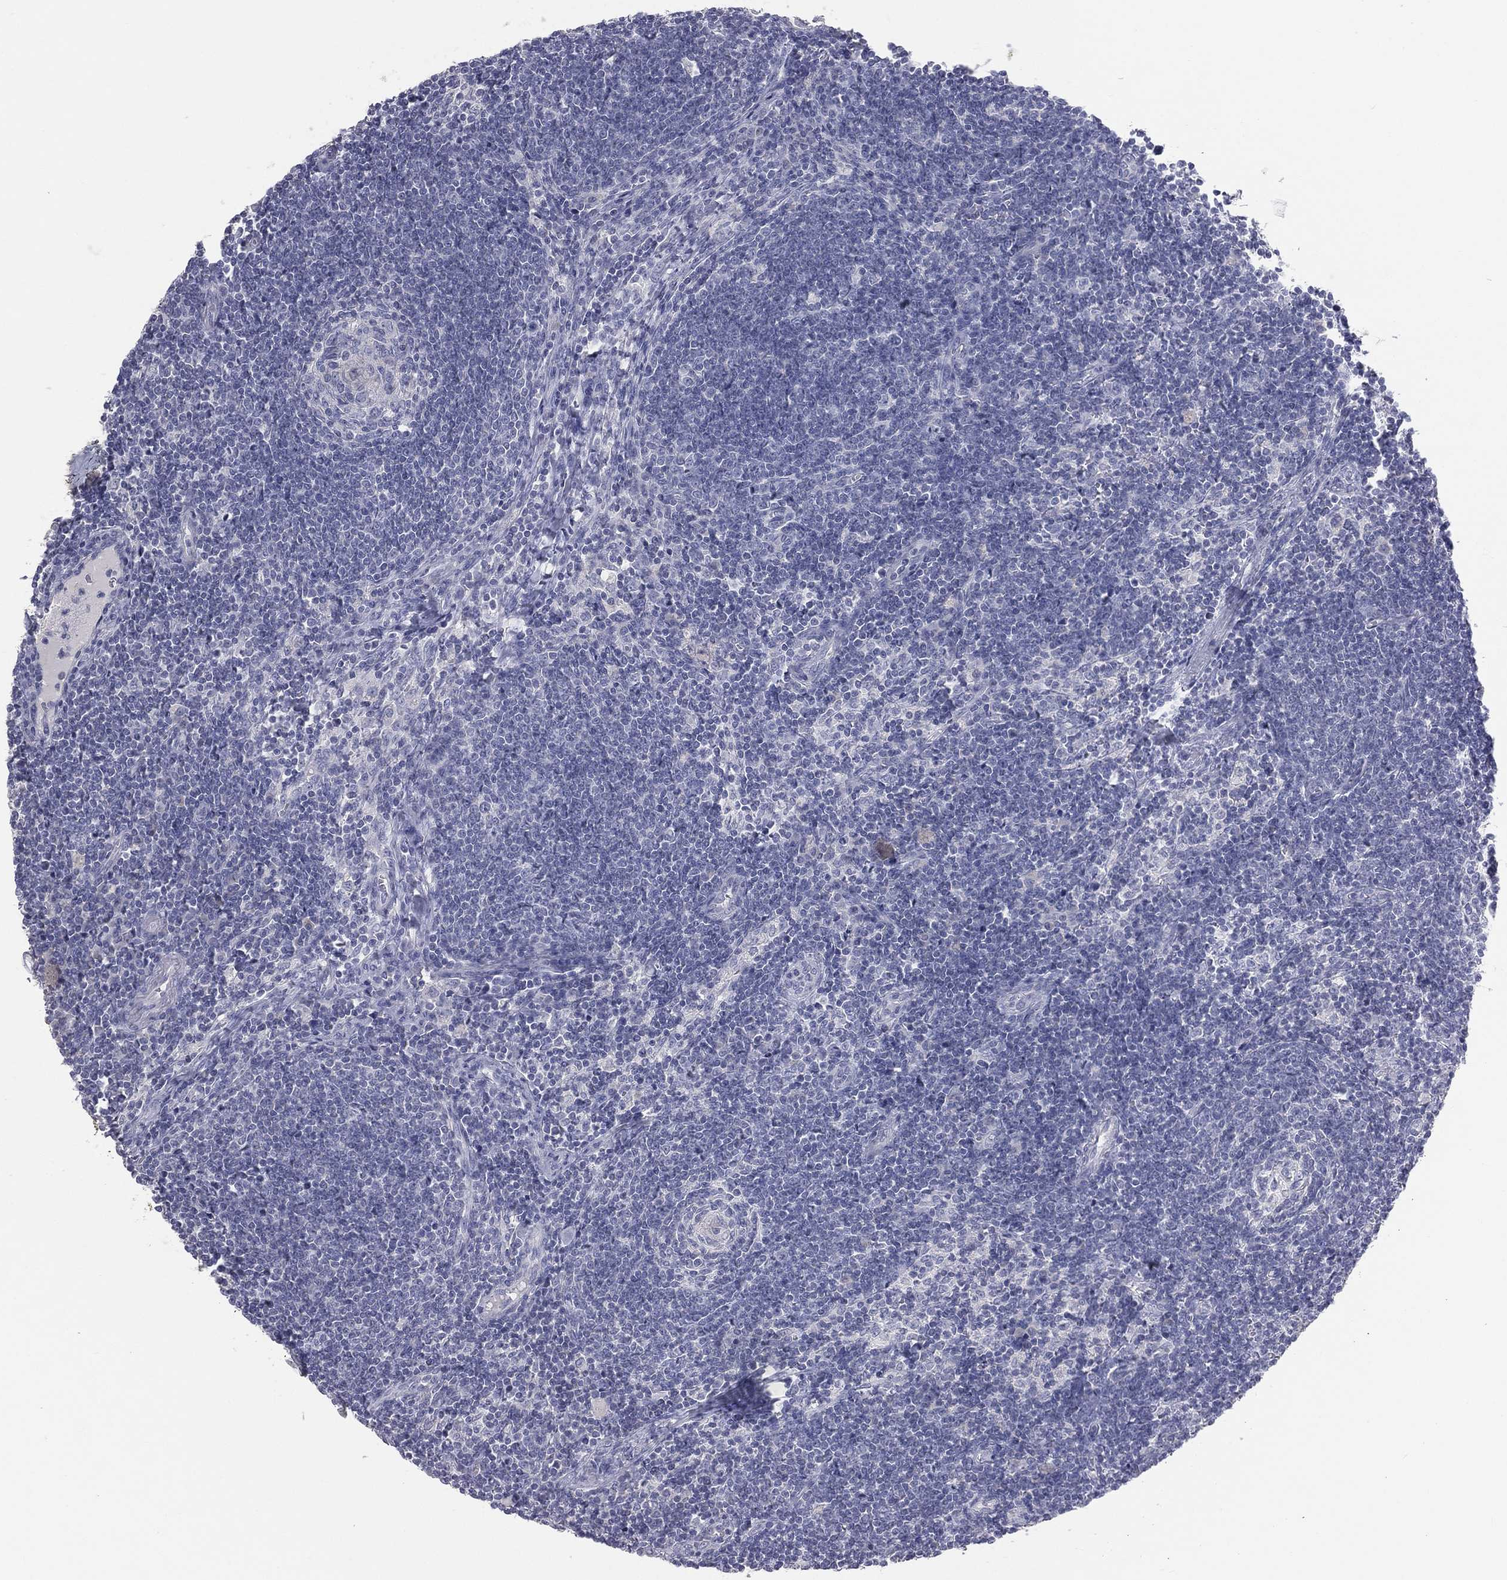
{"staining": {"intensity": "negative", "quantity": "none", "location": "none"}, "tissue": "lymph node", "cell_type": "Germinal center cells", "image_type": "normal", "snomed": [{"axis": "morphology", "description": "Normal tissue, NOS"}, {"axis": "morphology", "description": "Adenocarcinoma, NOS"}, {"axis": "topography", "description": "Lymph node"}, {"axis": "topography", "description": "Pancreas"}], "caption": "A photomicrograph of lymph node stained for a protein reveals no brown staining in germinal center cells. (Stains: DAB (3,3'-diaminobenzidine) IHC with hematoxylin counter stain, Microscopy: brightfield microscopy at high magnification).", "gene": "STK31", "patient": {"sex": "female", "age": 58}}